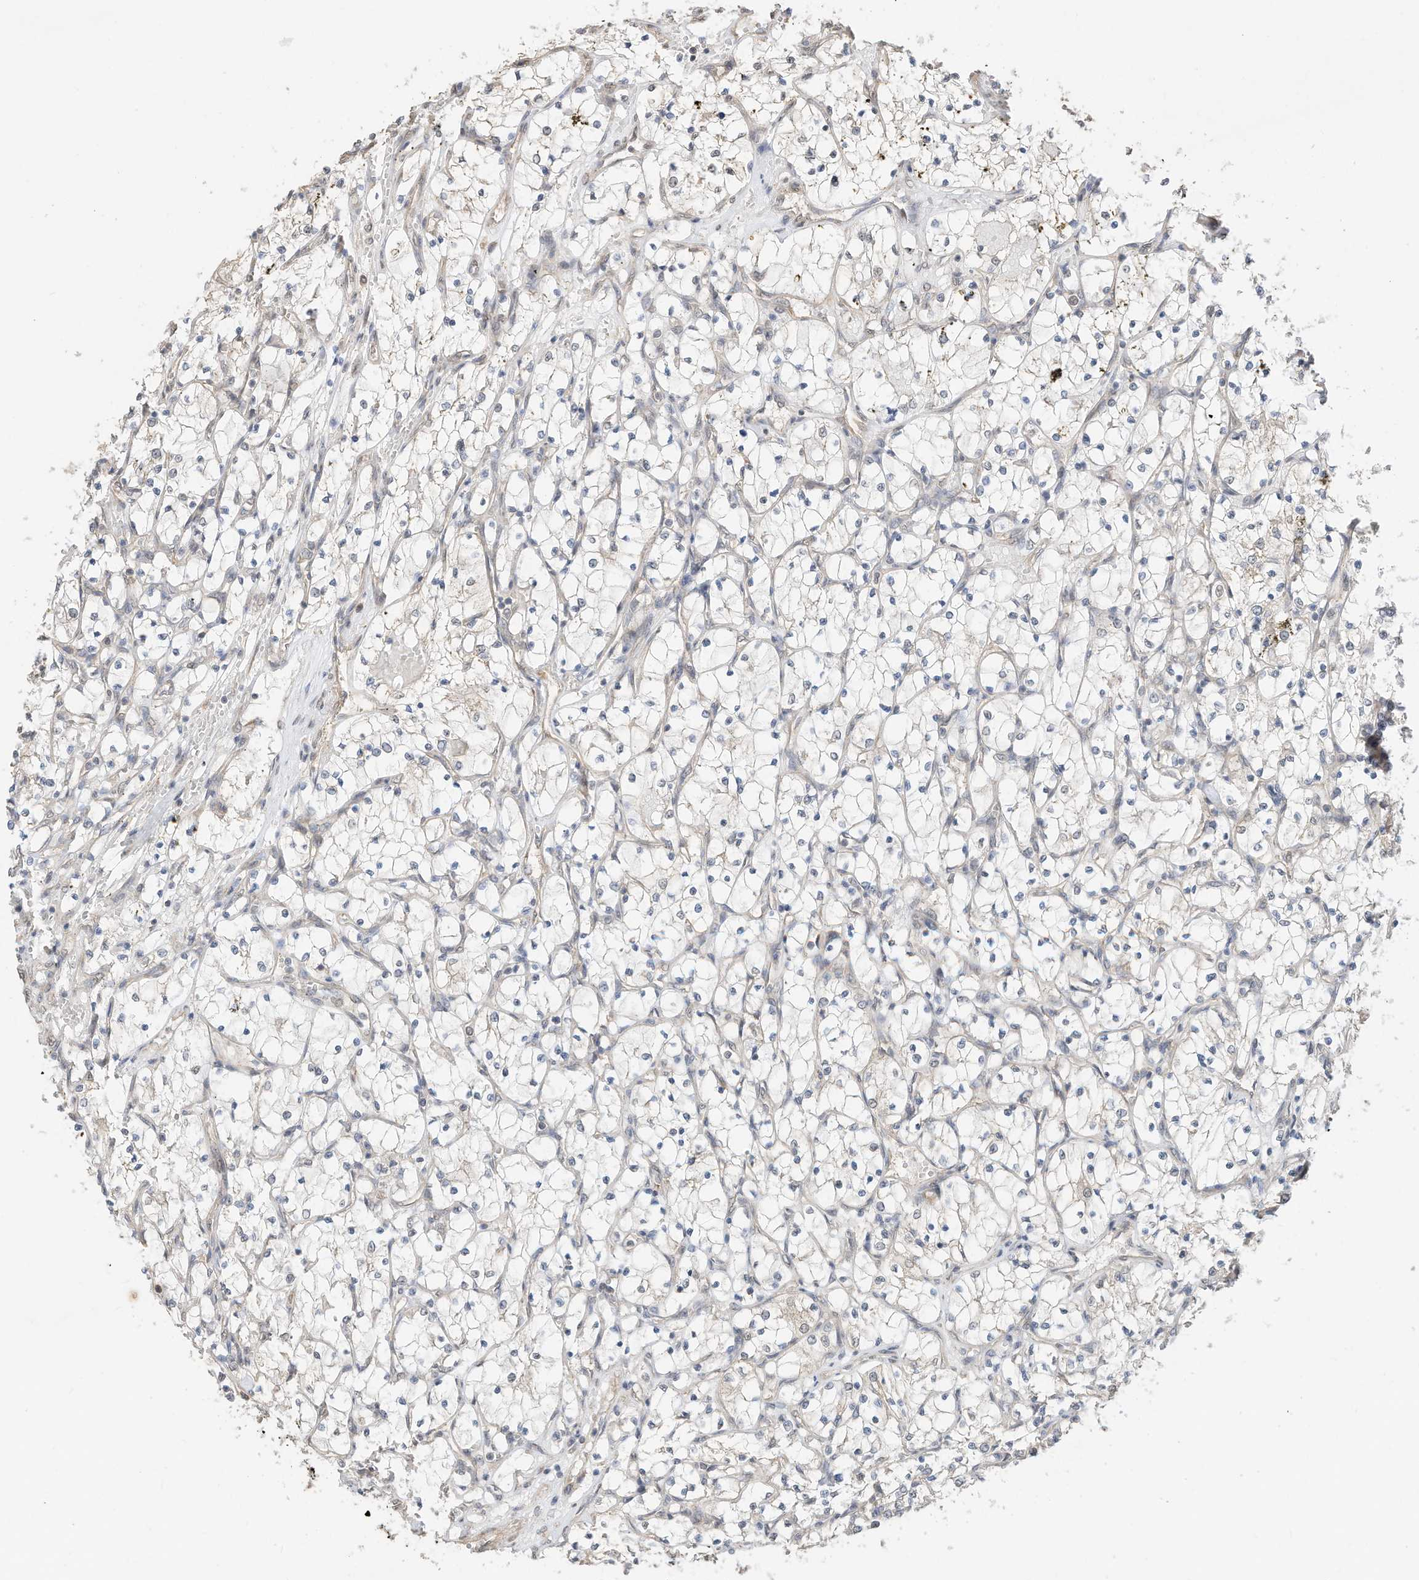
{"staining": {"intensity": "negative", "quantity": "none", "location": "none"}, "tissue": "renal cancer", "cell_type": "Tumor cells", "image_type": "cancer", "snomed": [{"axis": "morphology", "description": "Adenocarcinoma, NOS"}, {"axis": "topography", "description": "Kidney"}], "caption": "Immunohistochemistry image of human renal cancer stained for a protein (brown), which exhibits no positivity in tumor cells.", "gene": "CAGE1", "patient": {"sex": "female", "age": 69}}